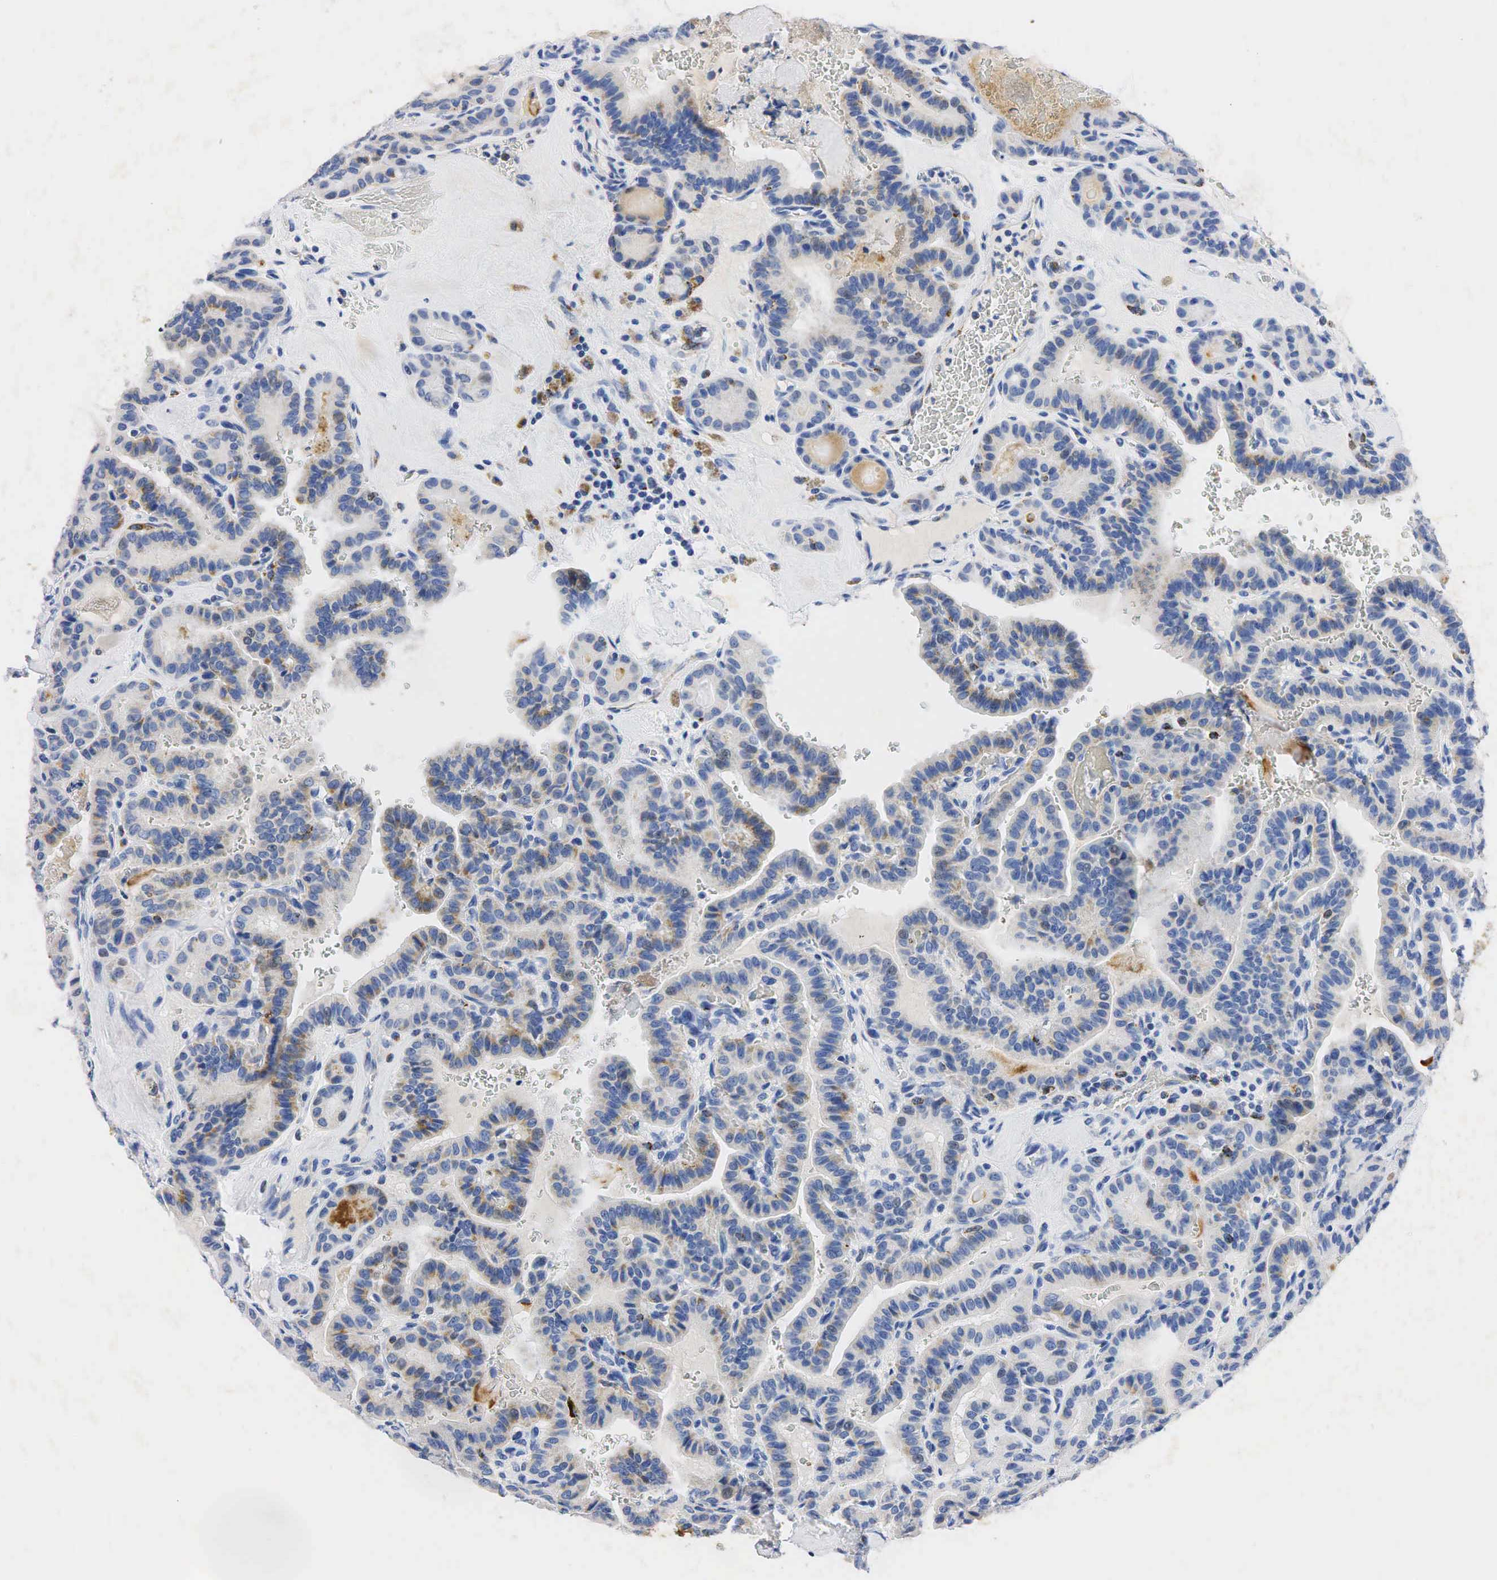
{"staining": {"intensity": "weak", "quantity": "25%-75%", "location": "cytoplasmic/membranous"}, "tissue": "thyroid cancer", "cell_type": "Tumor cells", "image_type": "cancer", "snomed": [{"axis": "morphology", "description": "Papillary adenocarcinoma, NOS"}, {"axis": "topography", "description": "Thyroid gland"}], "caption": "Protein expression analysis of papillary adenocarcinoma (thyroid) demonstrates weak cytoplasmic/membranous staining in approximately 25%-75% of tumor cells. (brown staining indicates protein expression, while blue staining denotes nuclei).", "gene": "SYP", "patient": {"sex": "male", "age": 87}}